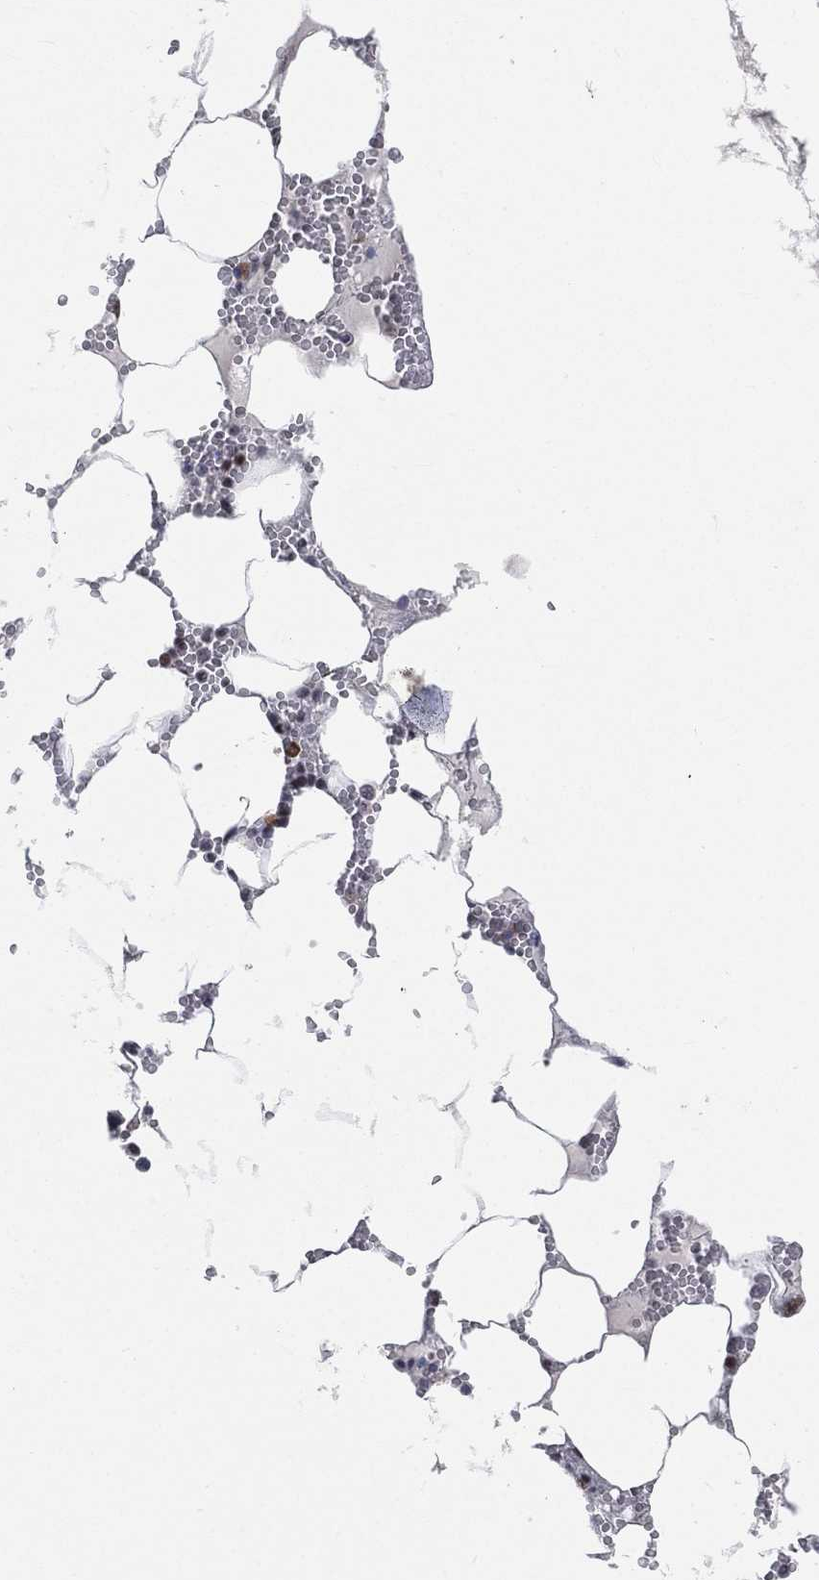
{"staining": {"intensity": "strong", "quantity": "<25%", "location": "nuclear"}, "tissue": "bone marrow", "cell_type": "Hematopoietic cells", "image_type": "normal", "snomed": [{"axis": "morphology", "description": "Normal tissue, NOS"}, {"axis": "topography", "description": "Bone marrow"}], "caption": "Normal bone marrow reveals strong nuclear staining in about <25% of hematopoietic cells, visualized by immunohistochemistry.", "gene": "YLPM1", "patient": {"sex": "female", "age": 64}}